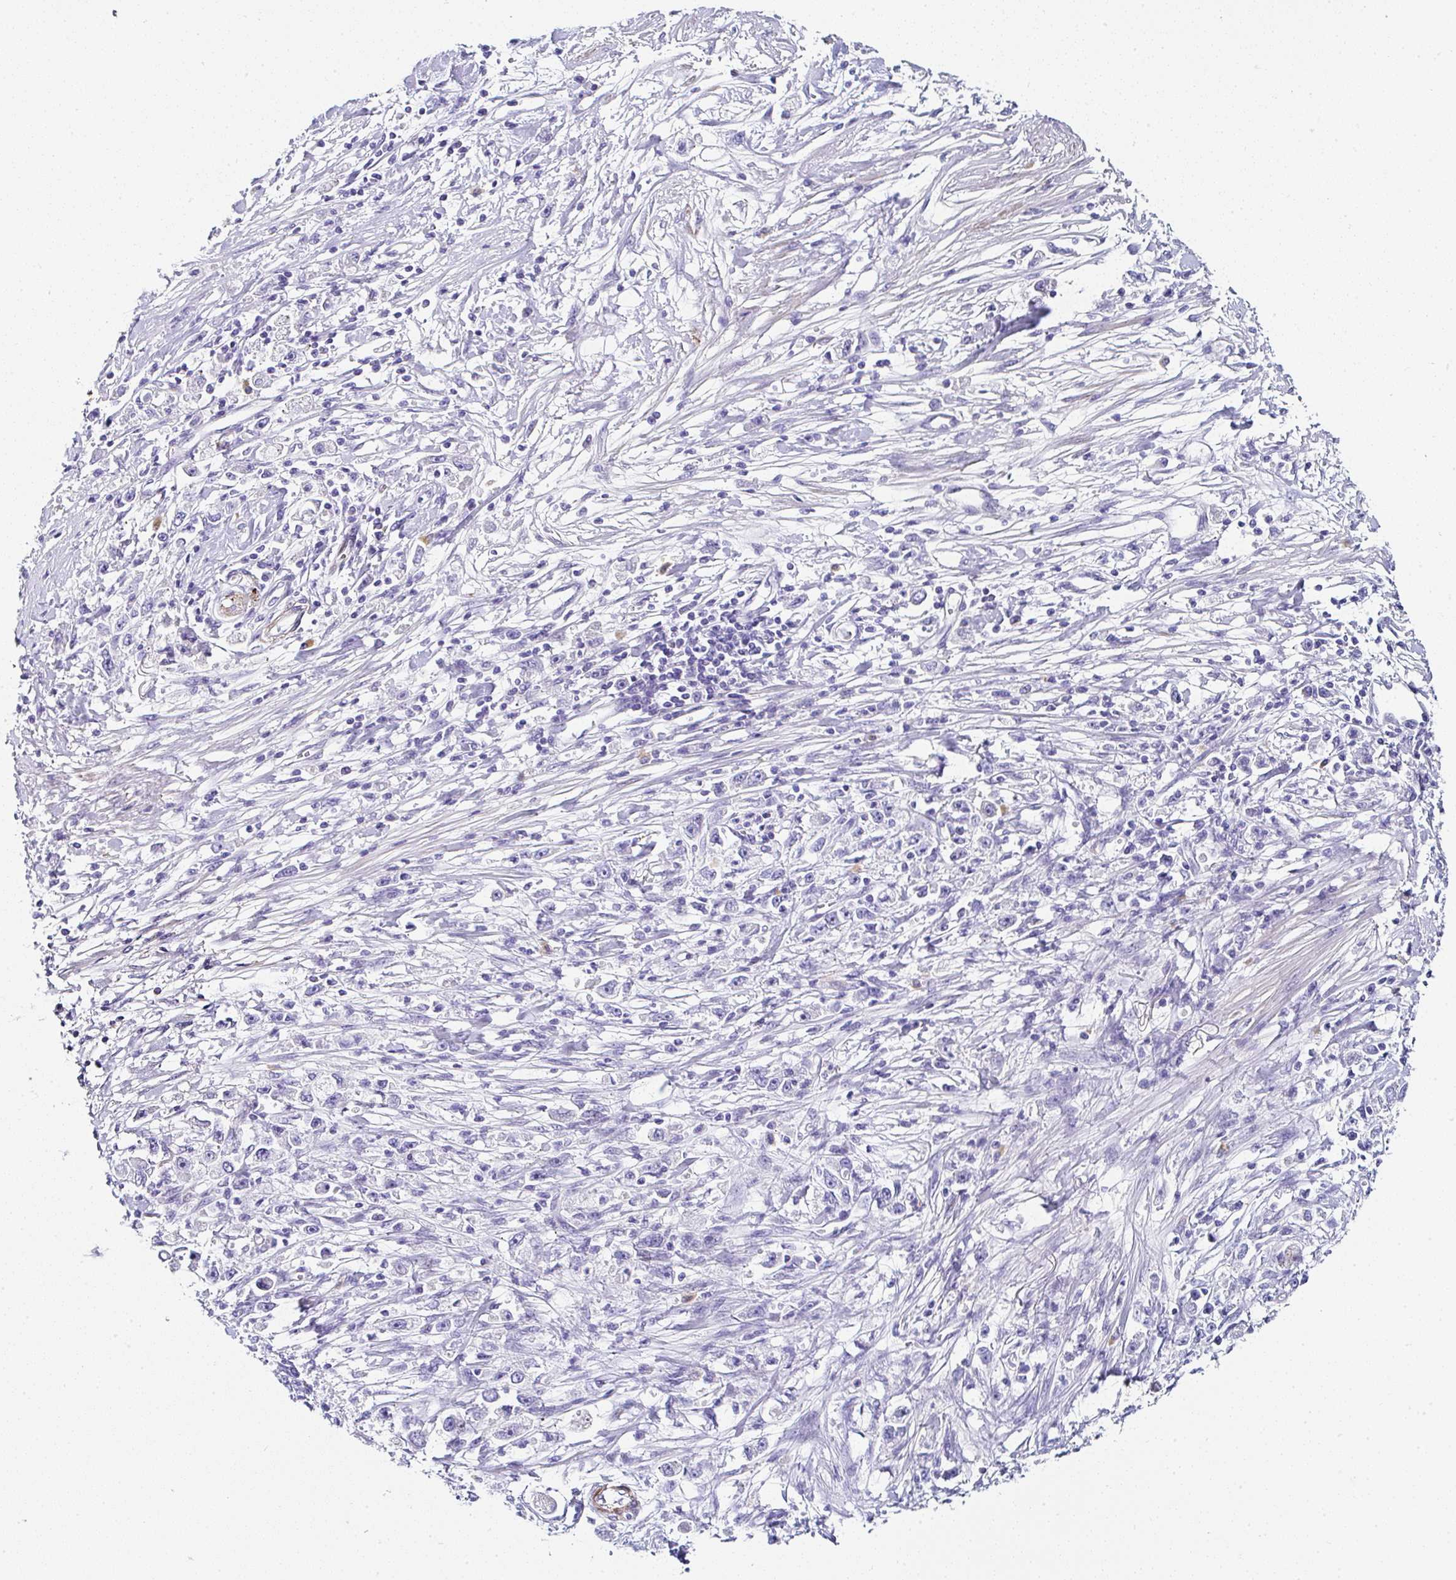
{"staining": {"intensity": "negative", "quantity": "none", "location": "none"}, "tissue": "stomach cancer", "cell_type": "Tumor cells", "image_type": "cancer", "snomed": [{"axis": "morphology", "description": "Adenocarcinoma, NOS"}, {"axis": "topography", "description": "Stomach"}], "caption": "High power microscopy micrograph of an IHC photomicrograph of stomach adenocarcinoma, revealing no significant expression in tumor cells.", "gene": "PPFIA4", "patient": {"sex": "female", "age": 59}}